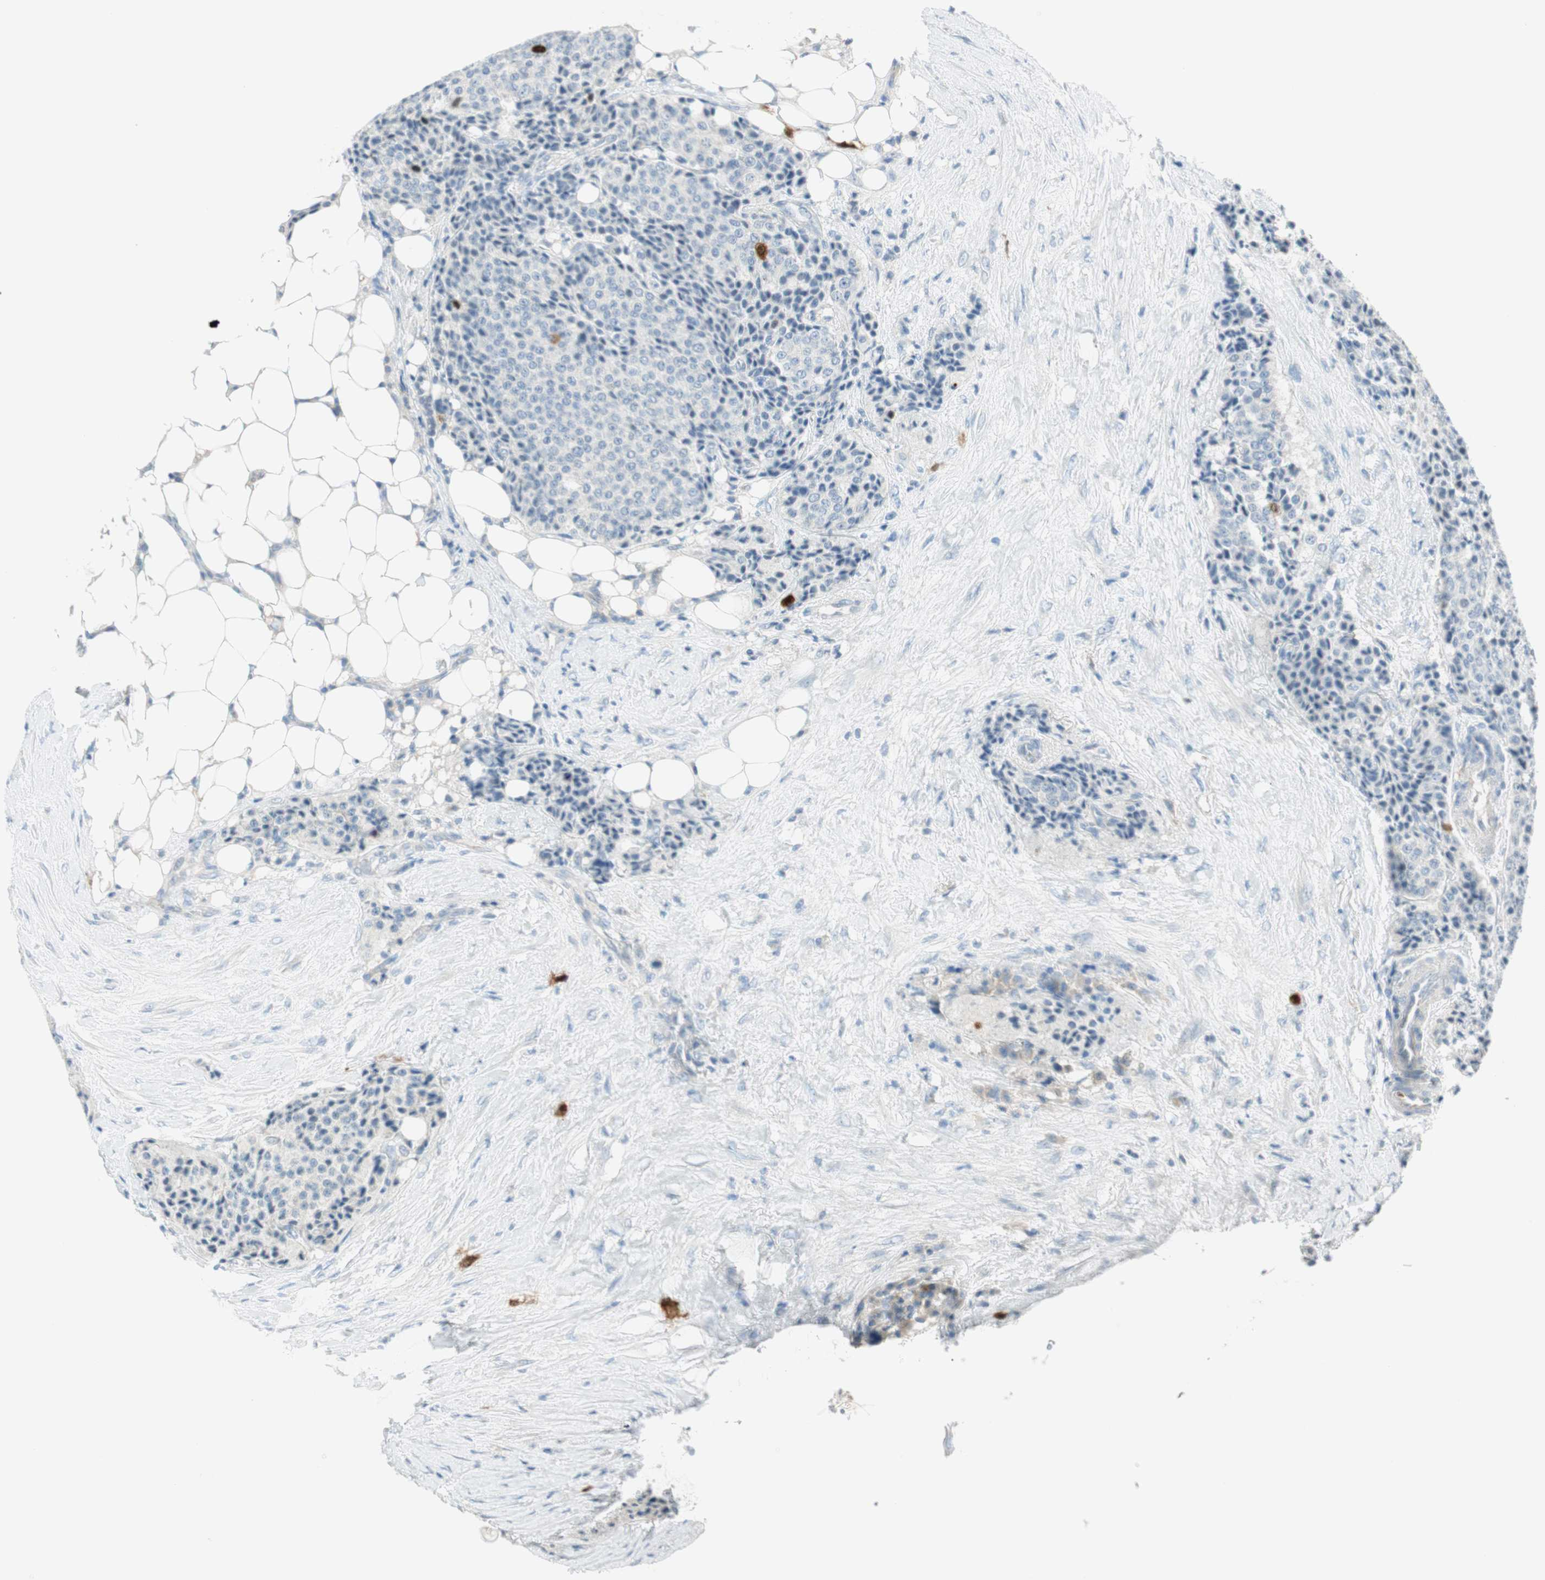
{"staining": {"intensity": "negative", "quantity": "none", "location": "none"}, "tissue": "carcinoid", "cell_type": "Tumor cells", "image_type": "cancer", "snomed": [{"axis": "morphology", "description": "Carcinoid, malignant, NOS"}, {"axis": "topography", "description": "Colon"}], "caption": "The immunohistochemistry histopathology image has no significant expression in tumor cells of carcinoid (malignant) tissue. (DAB immunohistochemistry (IHC) visualized using brightfield microscopy, high magnification).", "gene": "PTTG1", "patient": {"sex": "female", "age": 61}}